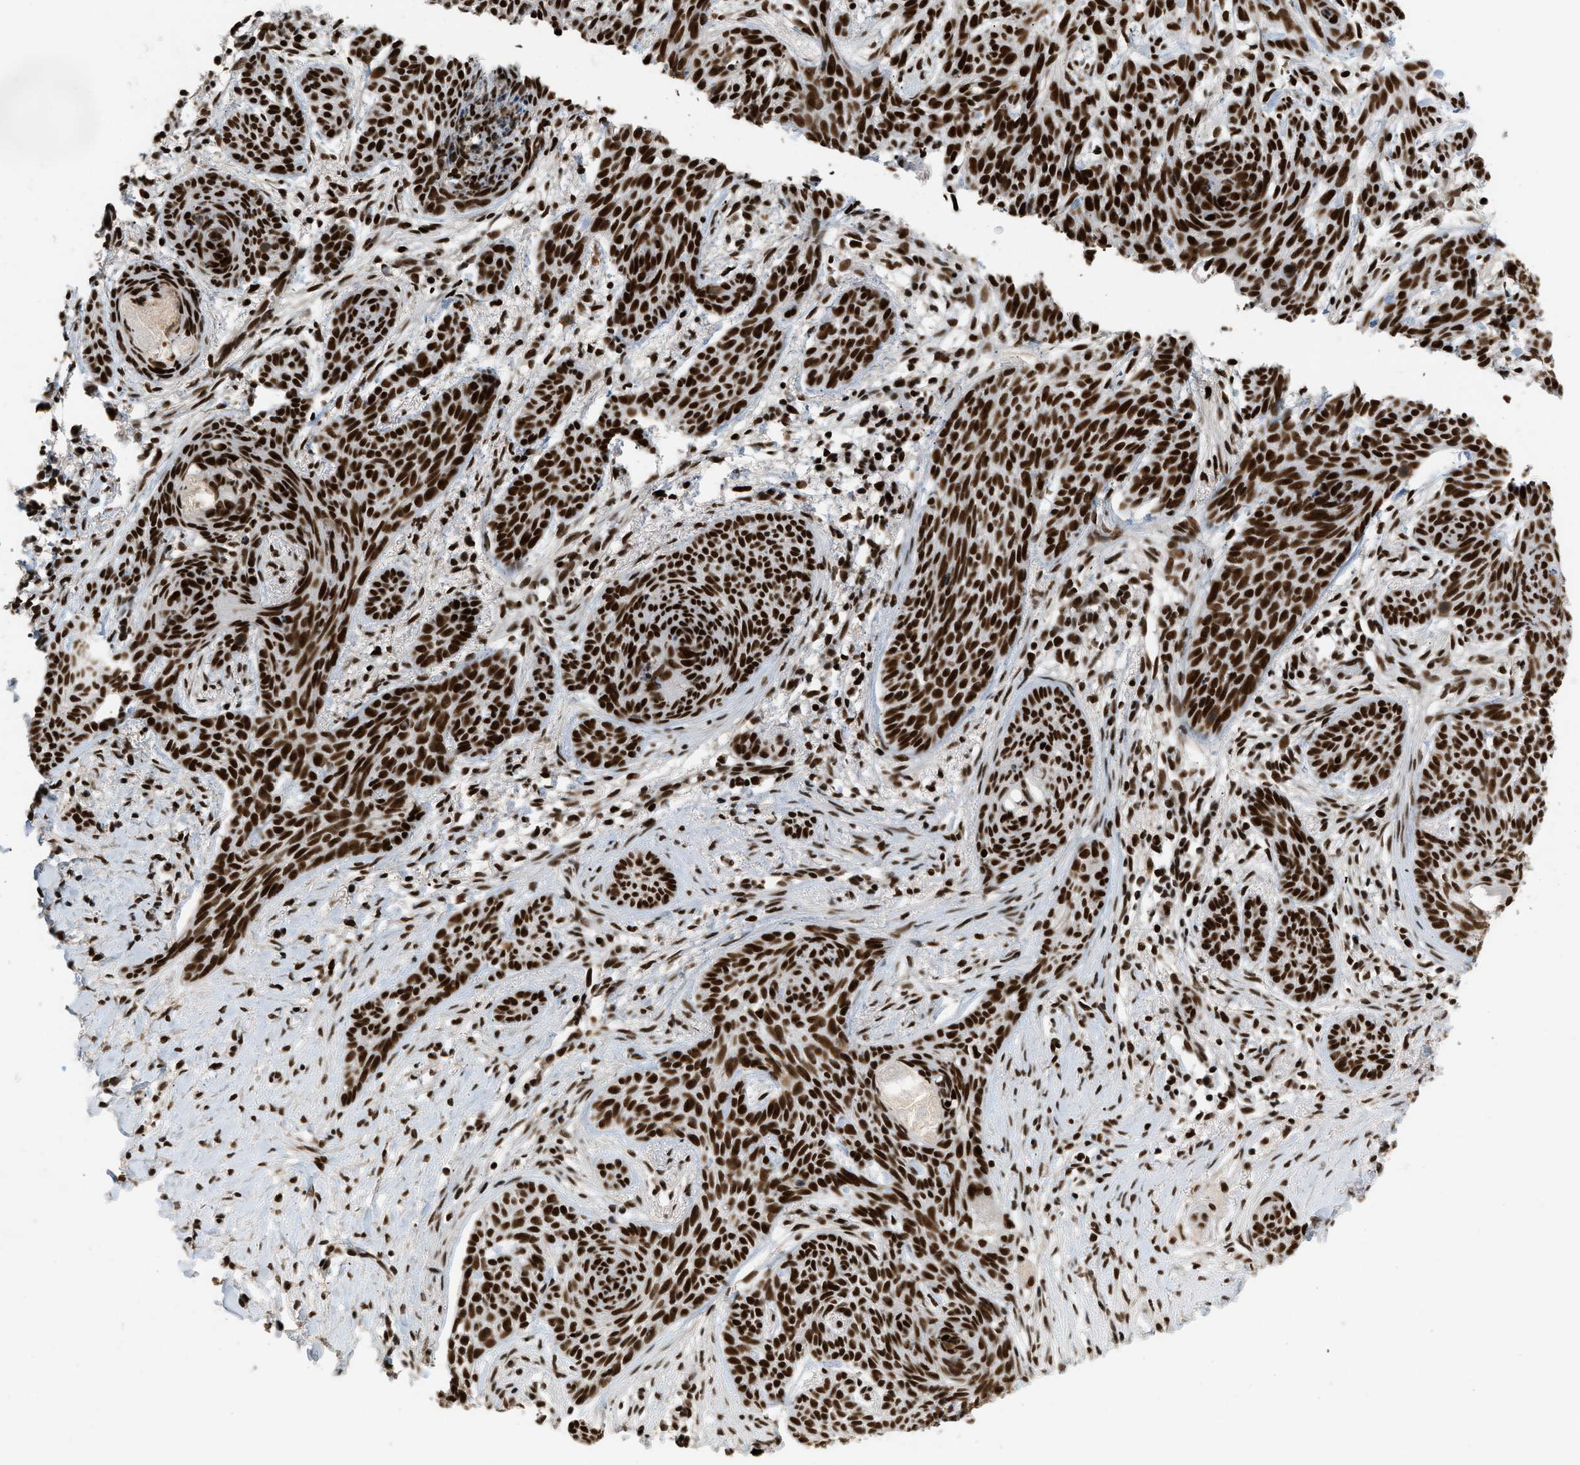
{"staining": {"intensity": "strong", "quantity": ">75%", "location": "nuclear"}, "tissue": "skin cancer", "cell_type": "Tumor cells", "image_type": "cancer", "snomed": [{"axis": "morphology", "description": "Basal cell carcinoma"}, {"axis": "topography", "description": "Skin"}], "caption": "Immunohistochemistry staining of basal cell carcinoma (skin), which shows high levels of strong nuclear expression in about >75% of tumor cells indicating strong nuclear protein expression. The staining was performed using DAB (brown) for protein detection and nuclei were counterstained in hematoxylin (blue).", "gene": "SMARCB1", "patient": {"sex": "female", "age": 59}}